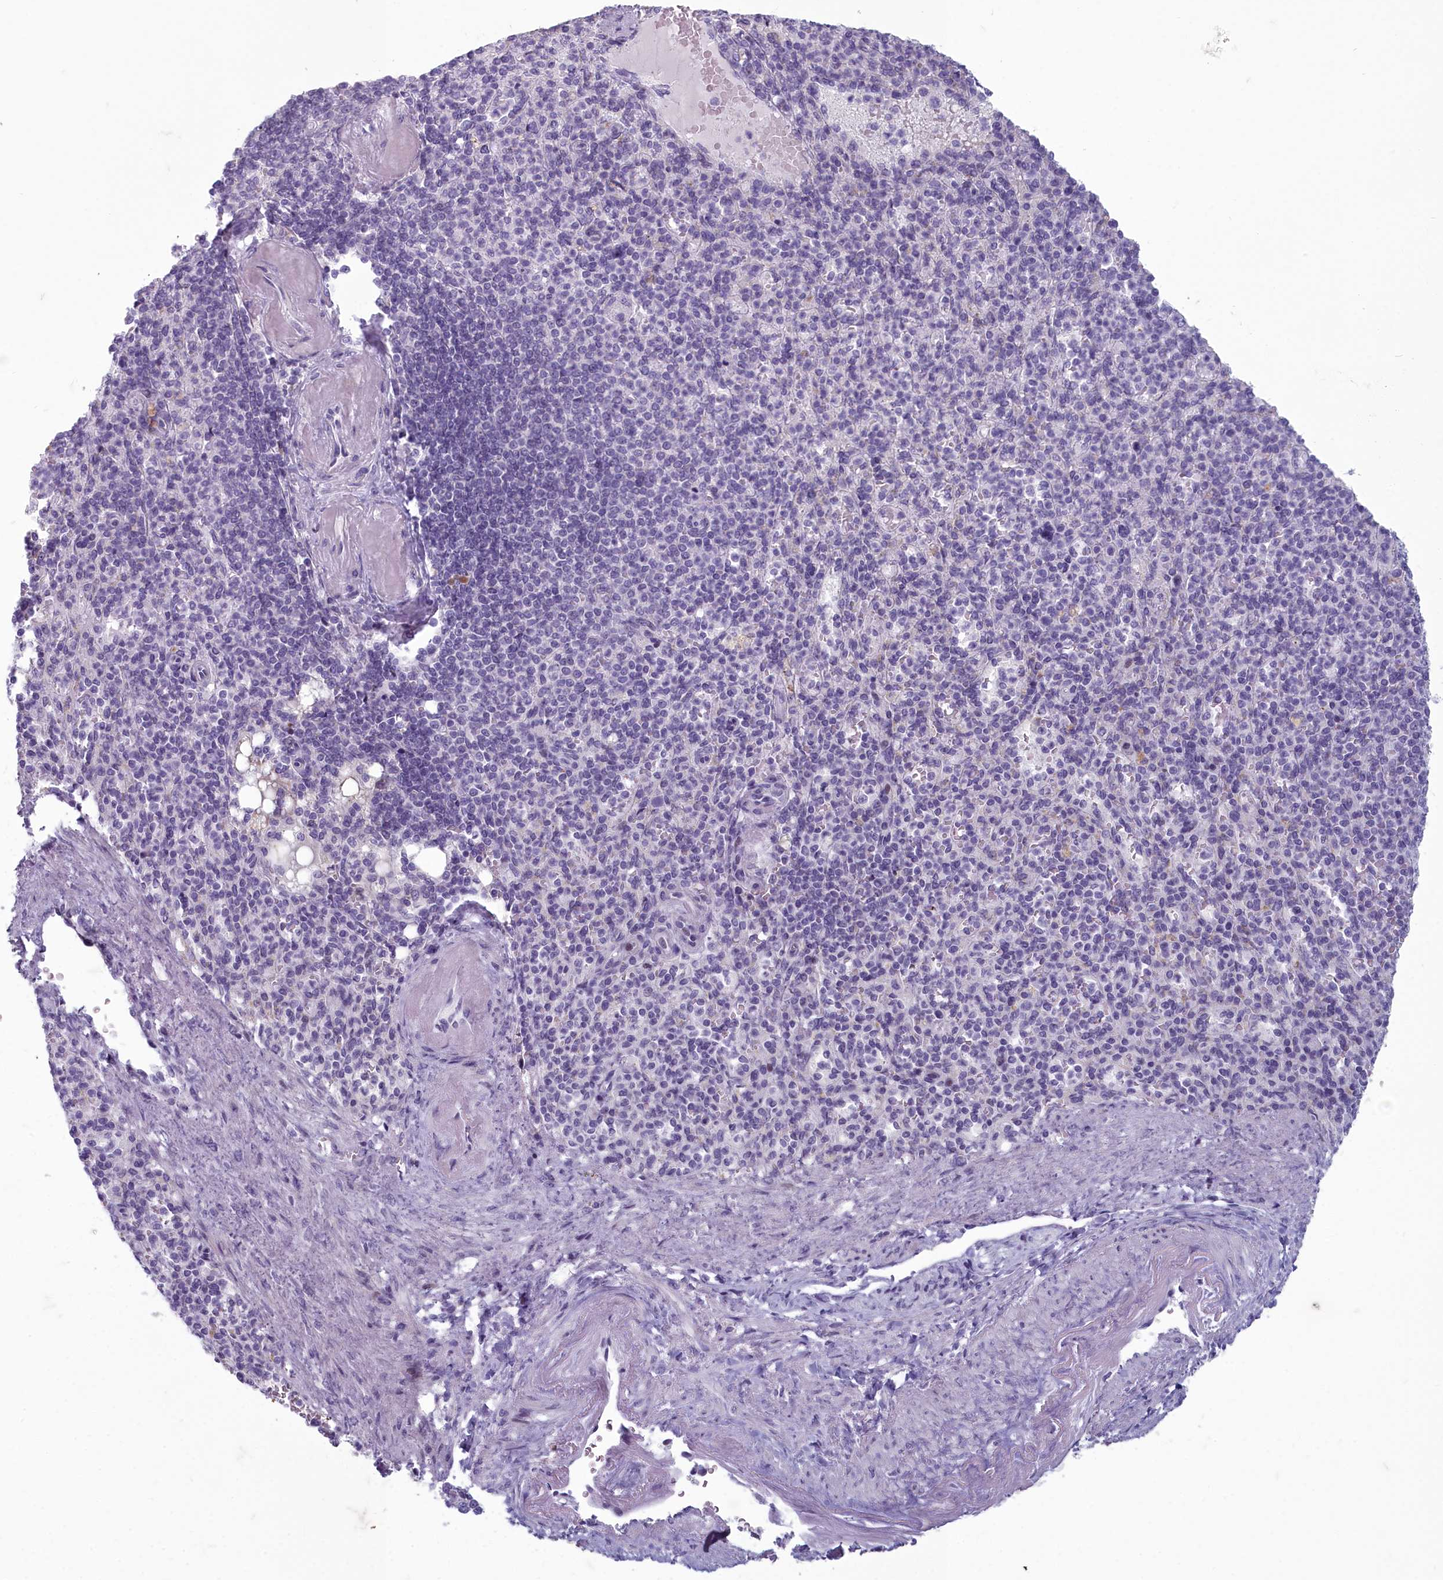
{"staining": {"intensity": "negative", "quantity": "none", "location": "none"}, "tissue": "spleen", "cell_type": "Cells in red pulp", "image_type": "normal", "snomed": [{"axis": "morphology", "description": "Normal tissue, NOS"}, {"axis": "topography", "description": "Spleen"}], "caption": "IHC histopathology image of benign spleen: spleen stained with DAB (3,3'-diaminobenzidine) displays no significant protein staining in cells in red pulp. The staining was performed using DAB (3,3'-diaminobenzidine) to visualize the protein expression in brown, while the nuclei were stained in blue with hematoxylin (Magnification: 20x).", "gene": "INSYN2A", "patient": {"sex": "female", "age": 74}}